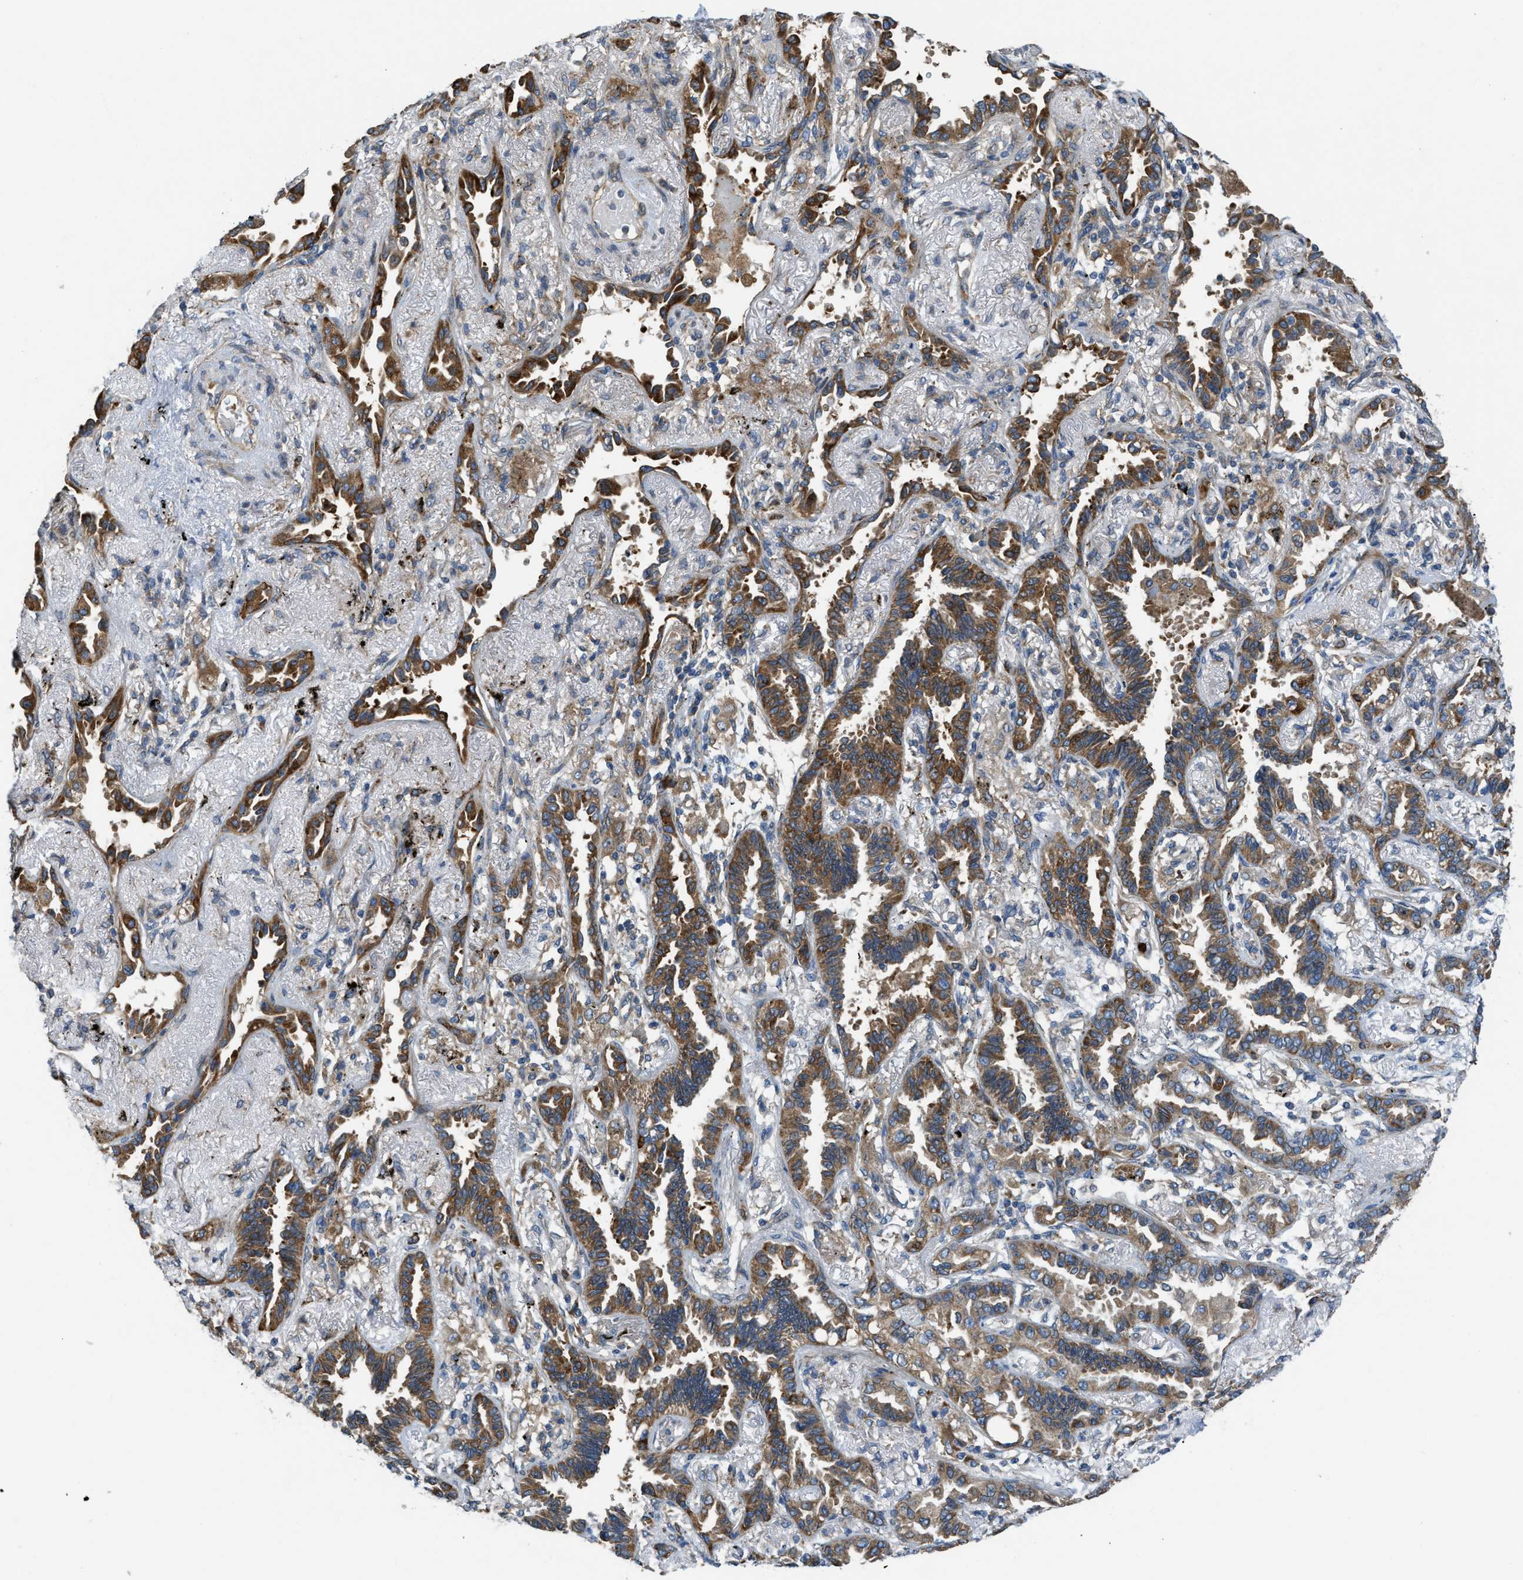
{"staining": {"intensity": "strong", "quantity": ">75%", "location": "cytoplasmic/membranous"}, "tissue": "lung cancer", "cell_type": "Tumor cells", "image_type": "cancer", "snomed": [{"axis": "morphology", "description": "Adenocarcinoma, NOS"}, {"axis": "topography", "description": "Lung"}], "caption": "Immunohistochemical staining of human lung adenocarcinoma exhibits high levels of strong cytoplasmic/membranous staining in approximately >75% of tumor cells.", "gene": "TMEM68", "patient": {"sex": "male", "age": 59}}